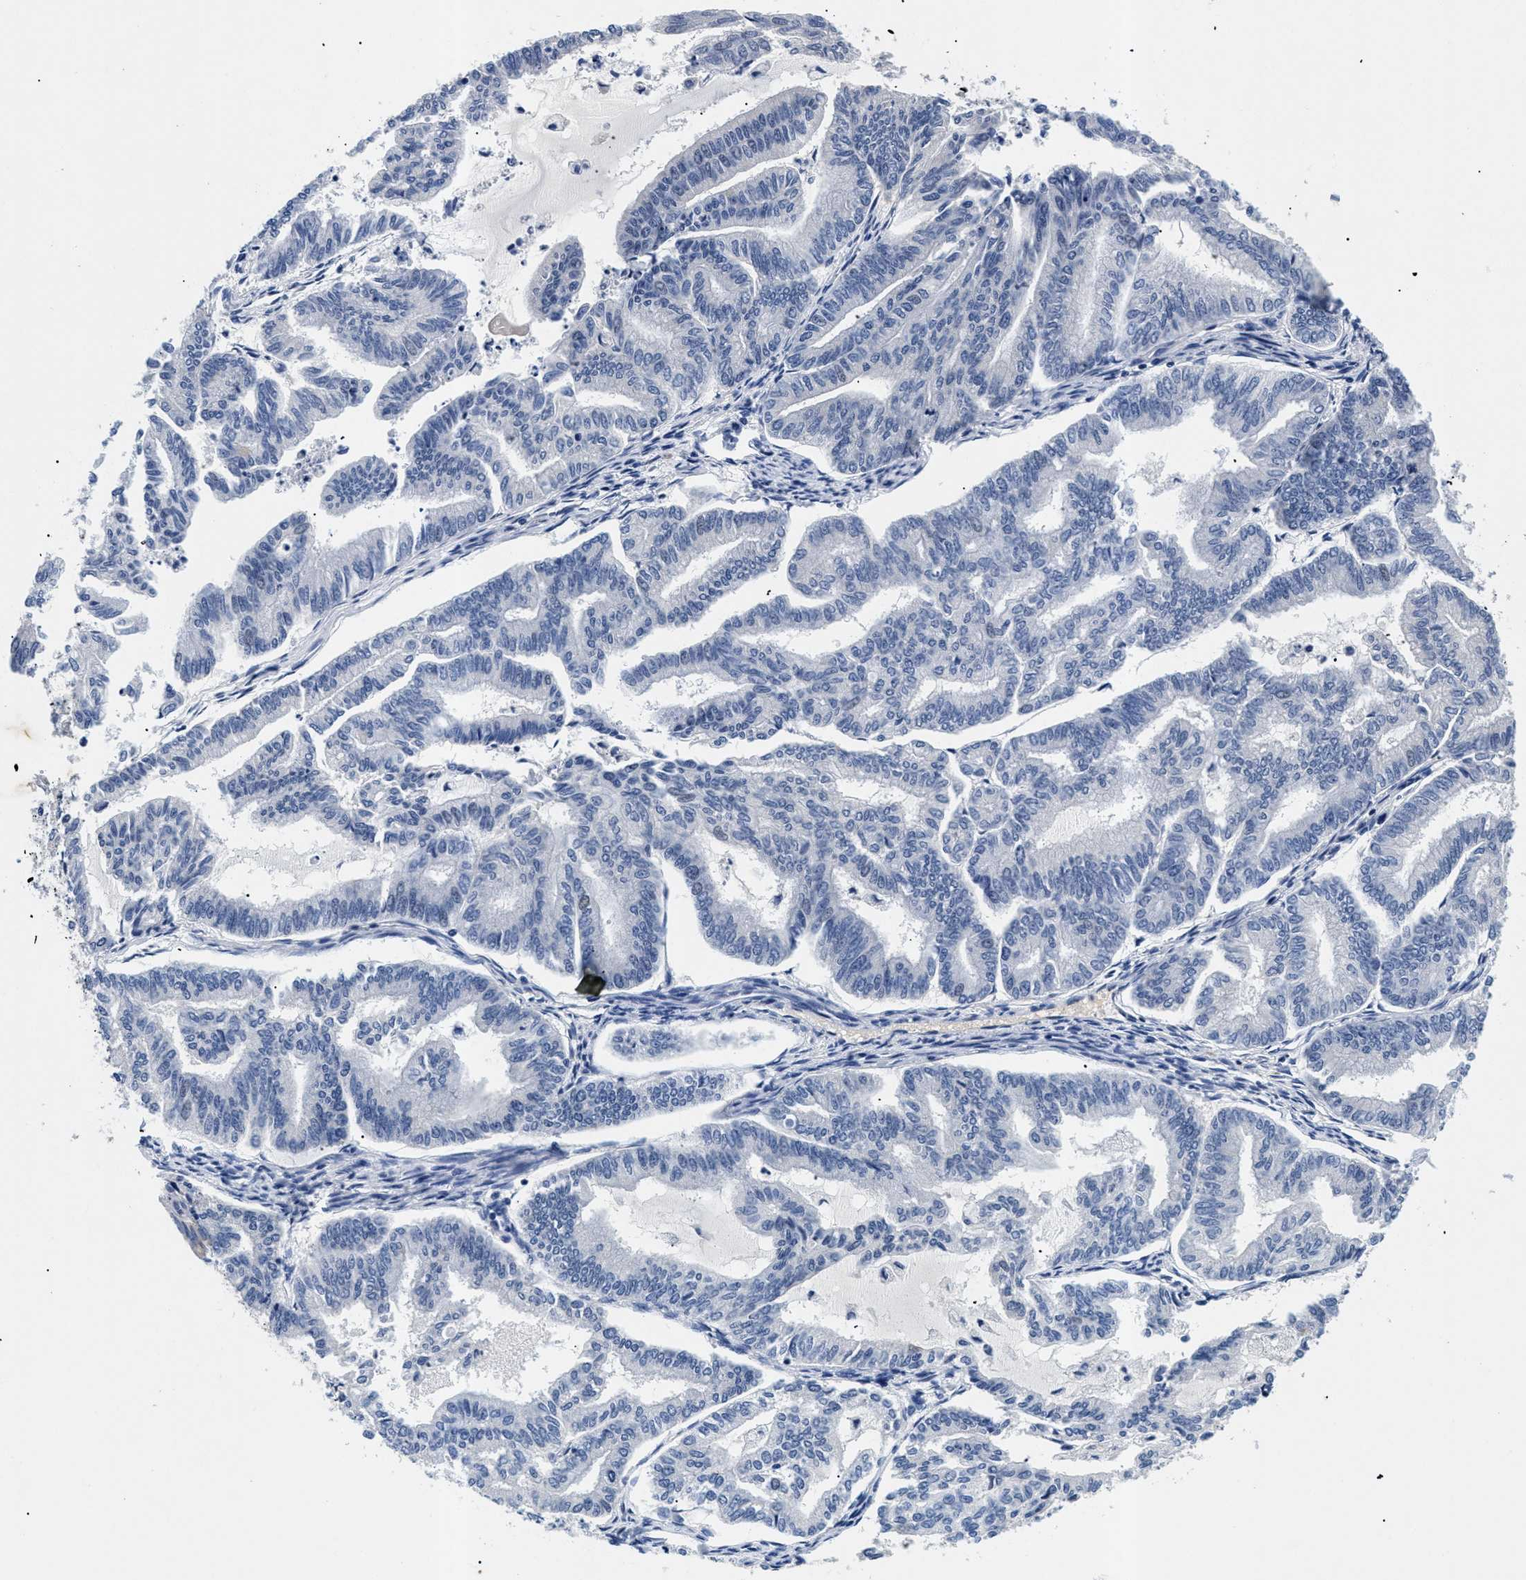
{"staining": {"intensity": "negative", "quantity": "none", "location": "none"}, "tissue": "endometrial cancer", "cell_type": "Tumor cells", "image_type": "cancer", "snomed": [{"axis": "morphology", "description": "Adenocarcinoma, NOS"}, {"axis": "topography", "description": "Endometrium"}], "caption": "Immunohistochemistry micrograph of endometrial cancer (adenocarcinoma) stained for a protein (brown), which reveals no positivity in tumor cells.", "gene": "MEA1", "patient": {"sex": "female", "age": 79}}